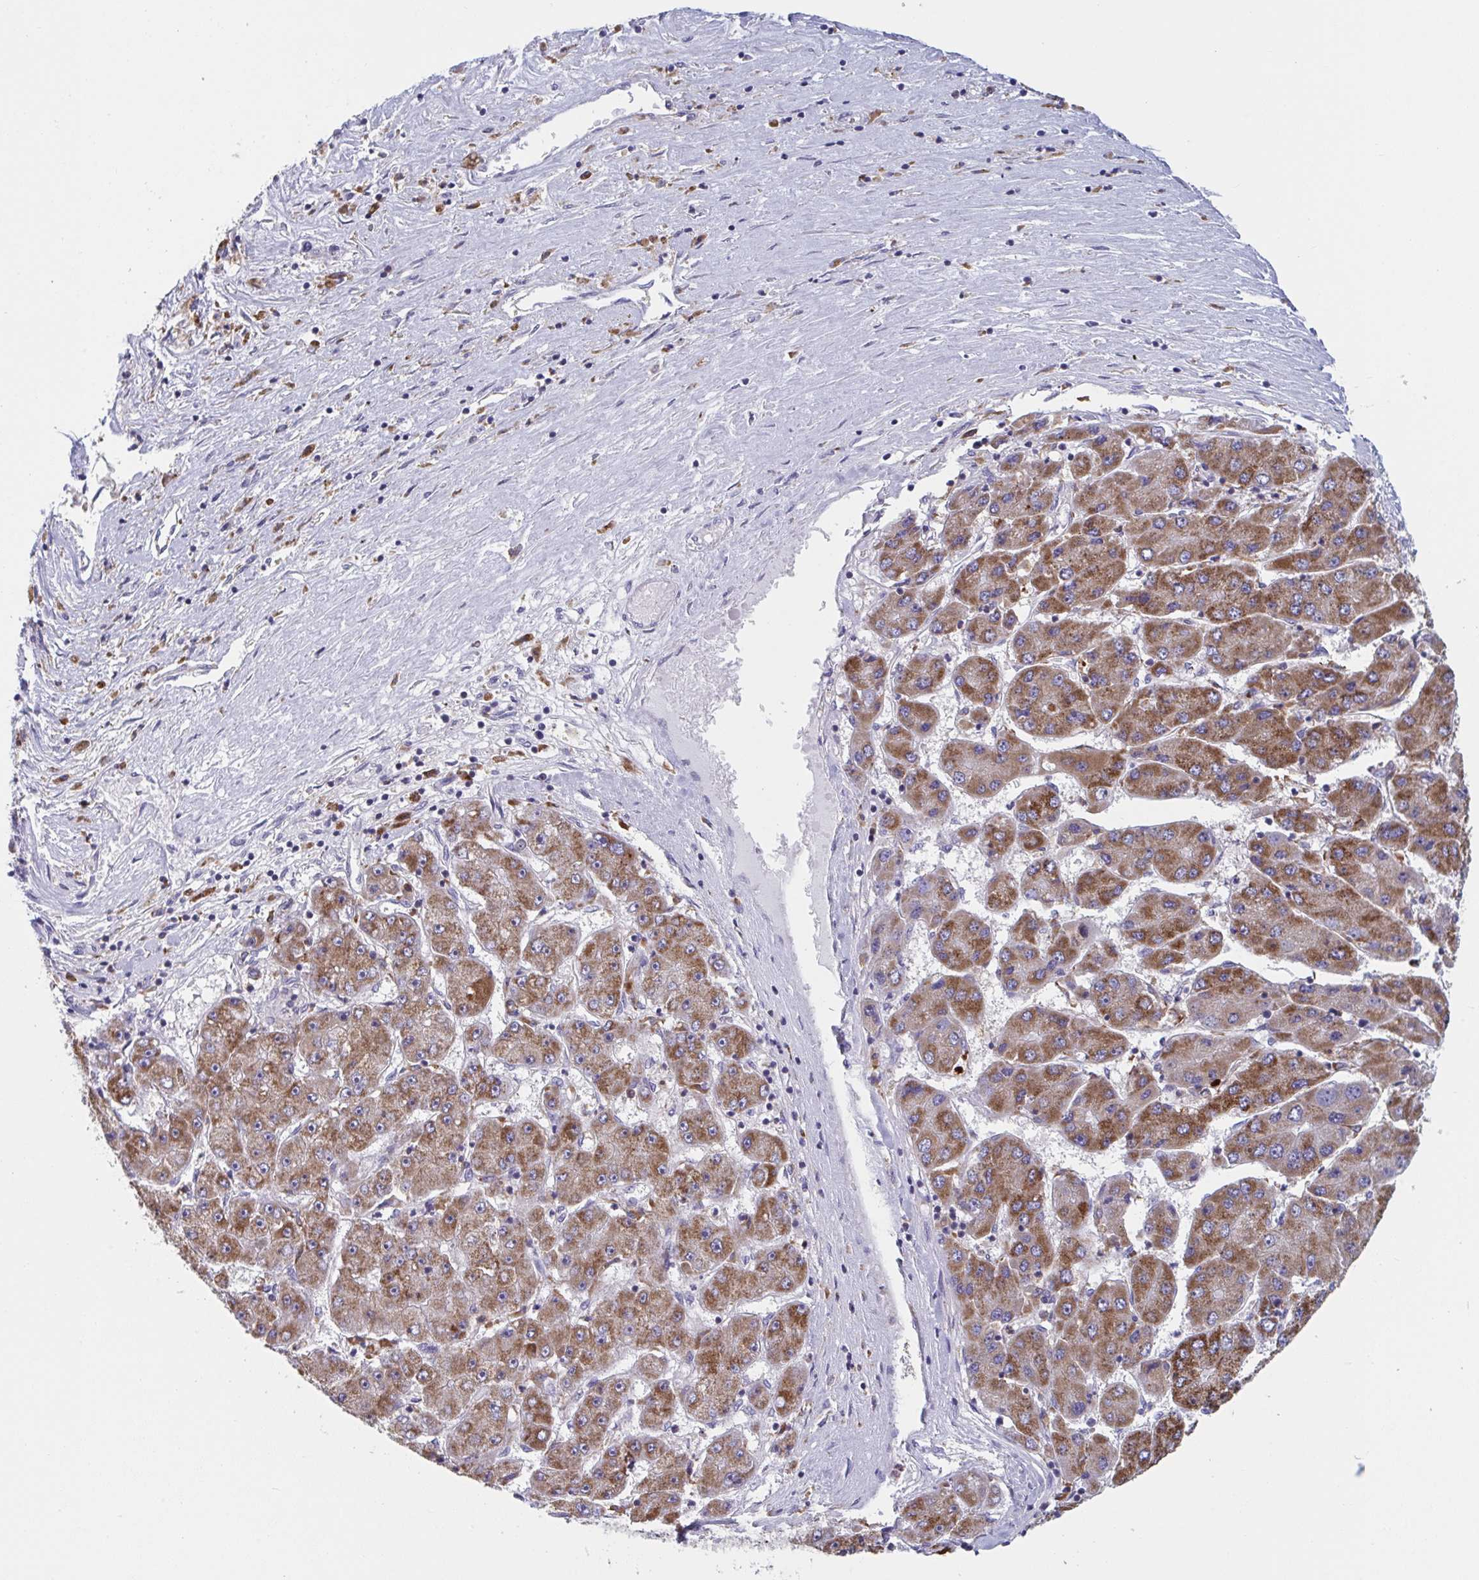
{"staining": {"intensity": "moderate", "quantity": ">75%", "location": "cytoplasmic/membranous"}, "tissue": "liver cancer", "cell_type": "Tumor cells", "image_type": "cancer", "snomed": [{"axis": "morphology", "description": "Carcinoma, Hepatocellular, NOS"}, {"axis": "topography", "description": "Liver"}], "caption": "A micrograph of liver hepatocellular carcinoma stained for a protein shows moderate cytoplasmic/membranous brown staining in tumor cells.", "gene": "NIPSNAP1", "patient": {"sex": "female", "age": 61}}